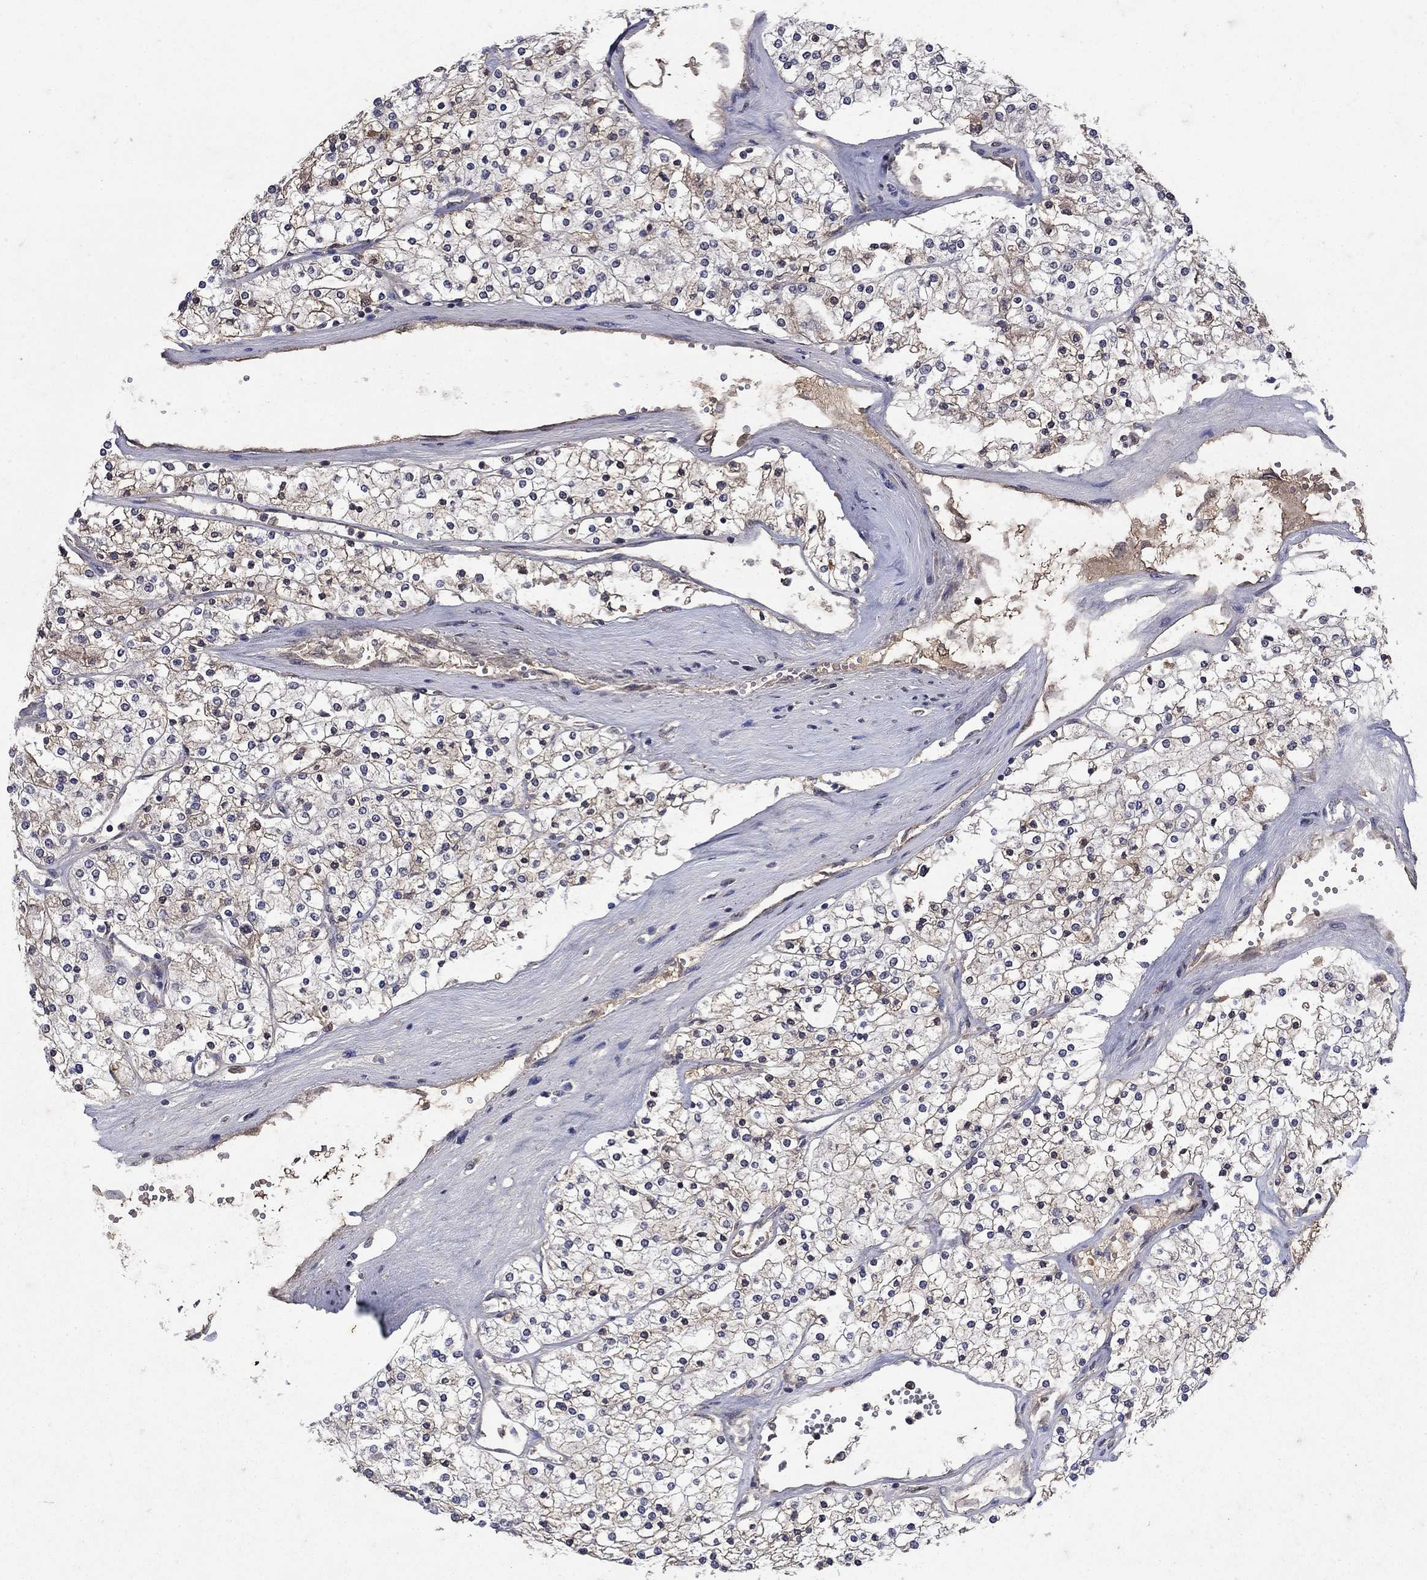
{"staining": {"intensity": "moderate", "quantity": "<25%", "location": "cytoplasmic/membranous"}, "tissue": "renal cancer", "cell_type": "Tumor cells", "image_type": "cancer", "snomed": [{"axis": "morphology", "description": "Adenocarcinoma, NOS"}, {"axis": "topography", "description": "Kidney"}], "caption": "Tumor cells reveal moderate cytoplasmic/membranous staining in about <25% of cells in renal cancer.", "gene": "NPC2", "patient": {"sex": "male", "age": 80}}